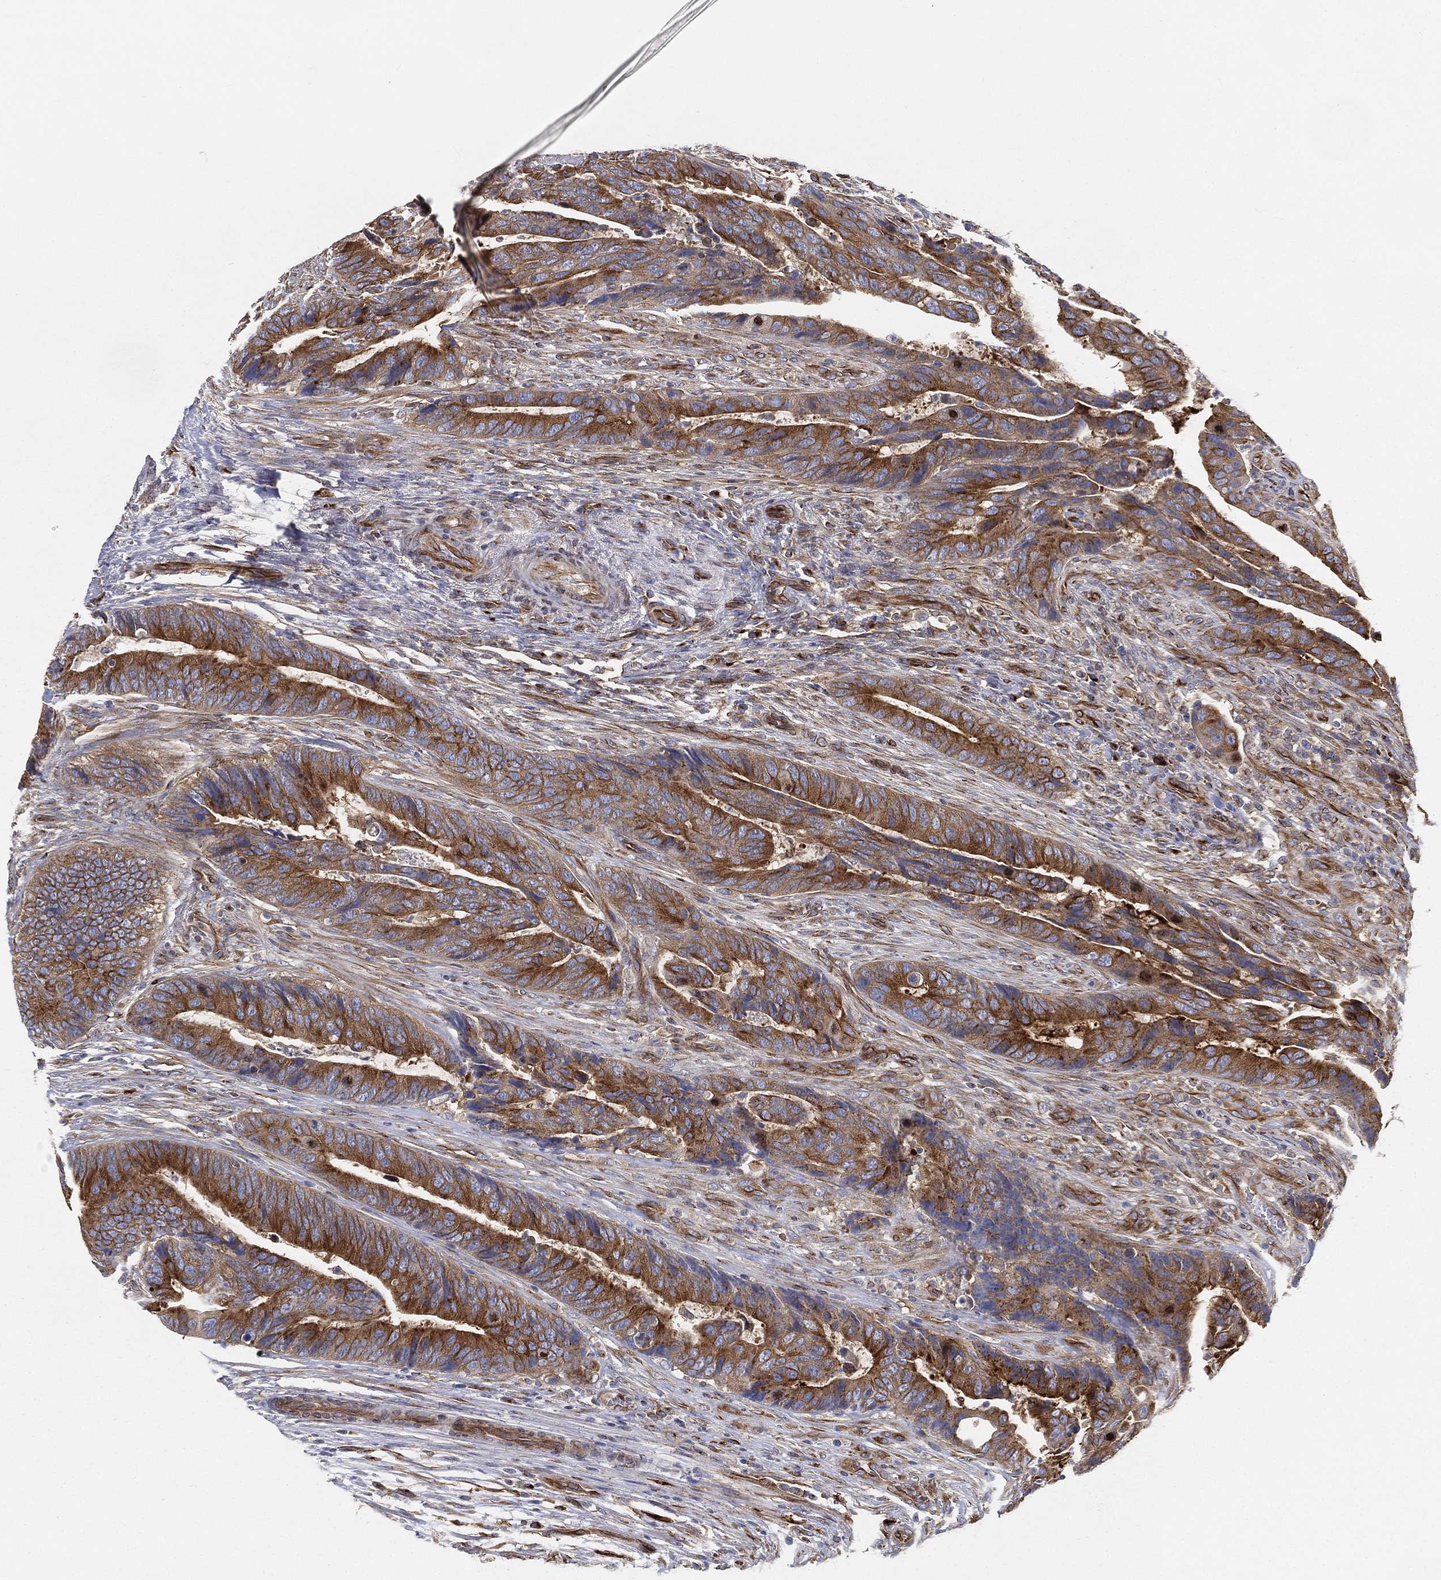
{"staining": {"intensity": "strong", "quantity": "25%-75%", "location": "cytoplasmic/membranous"}, "tissue": "colorectal cancer", "cell_type": "Tumor cells", "image_type": "cancer", "snomed": [{"axis": "morphology", "description": "Adenocarcinoma, NOS"}, {"axis": "topography", "description": "Colon"}], "caption": "Strong cytoplasmic/membranous expression for a protein is appreciated in approximately 25%-75% of tumor cells of colorectal cancer (adenocarcinoma) using IHC.", "gene": "TMEM25", "patient": {"sex": "female", "age": 56}}